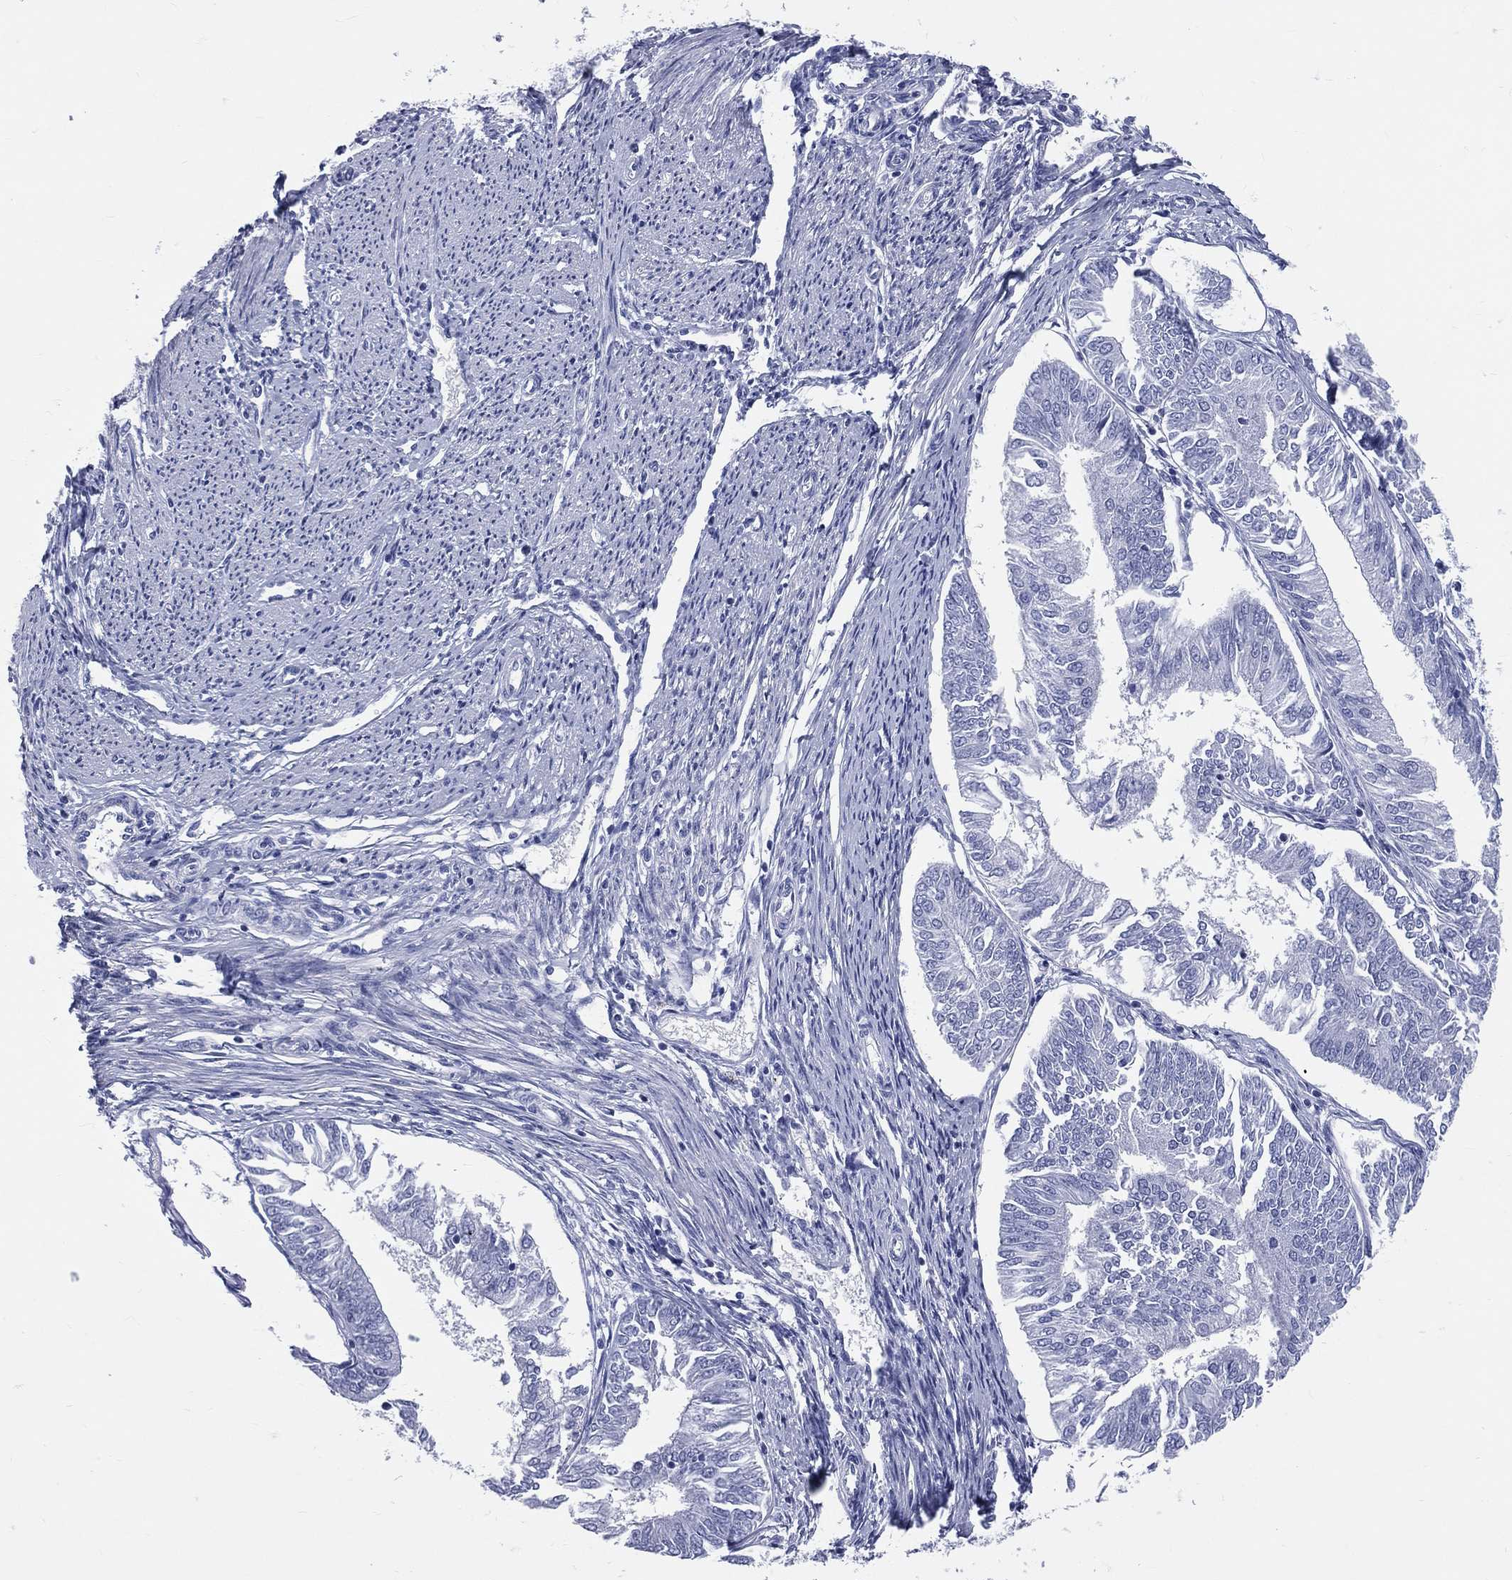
{"staining": {"intensity": "negative", "quantity": "none", "location": "none"}, "tissue": "endometrial cancer", "cell_type": "Tumor cells", "image_type": "cancer", "snomed": [{"axis": "morphology", "description": "Adenocarcinoma, NOS"}, {"axis": "topography", "description": "Endometrium"}], "caption": "High power microscopy histopathology image of an immunohistochemistry (IHC) photomicrograph of endometrial adenocarcinoma, revealing no significant positivity in tumor cells.", "gene": "CYLC1", "patient": {"sex": "female", "age": 58}}